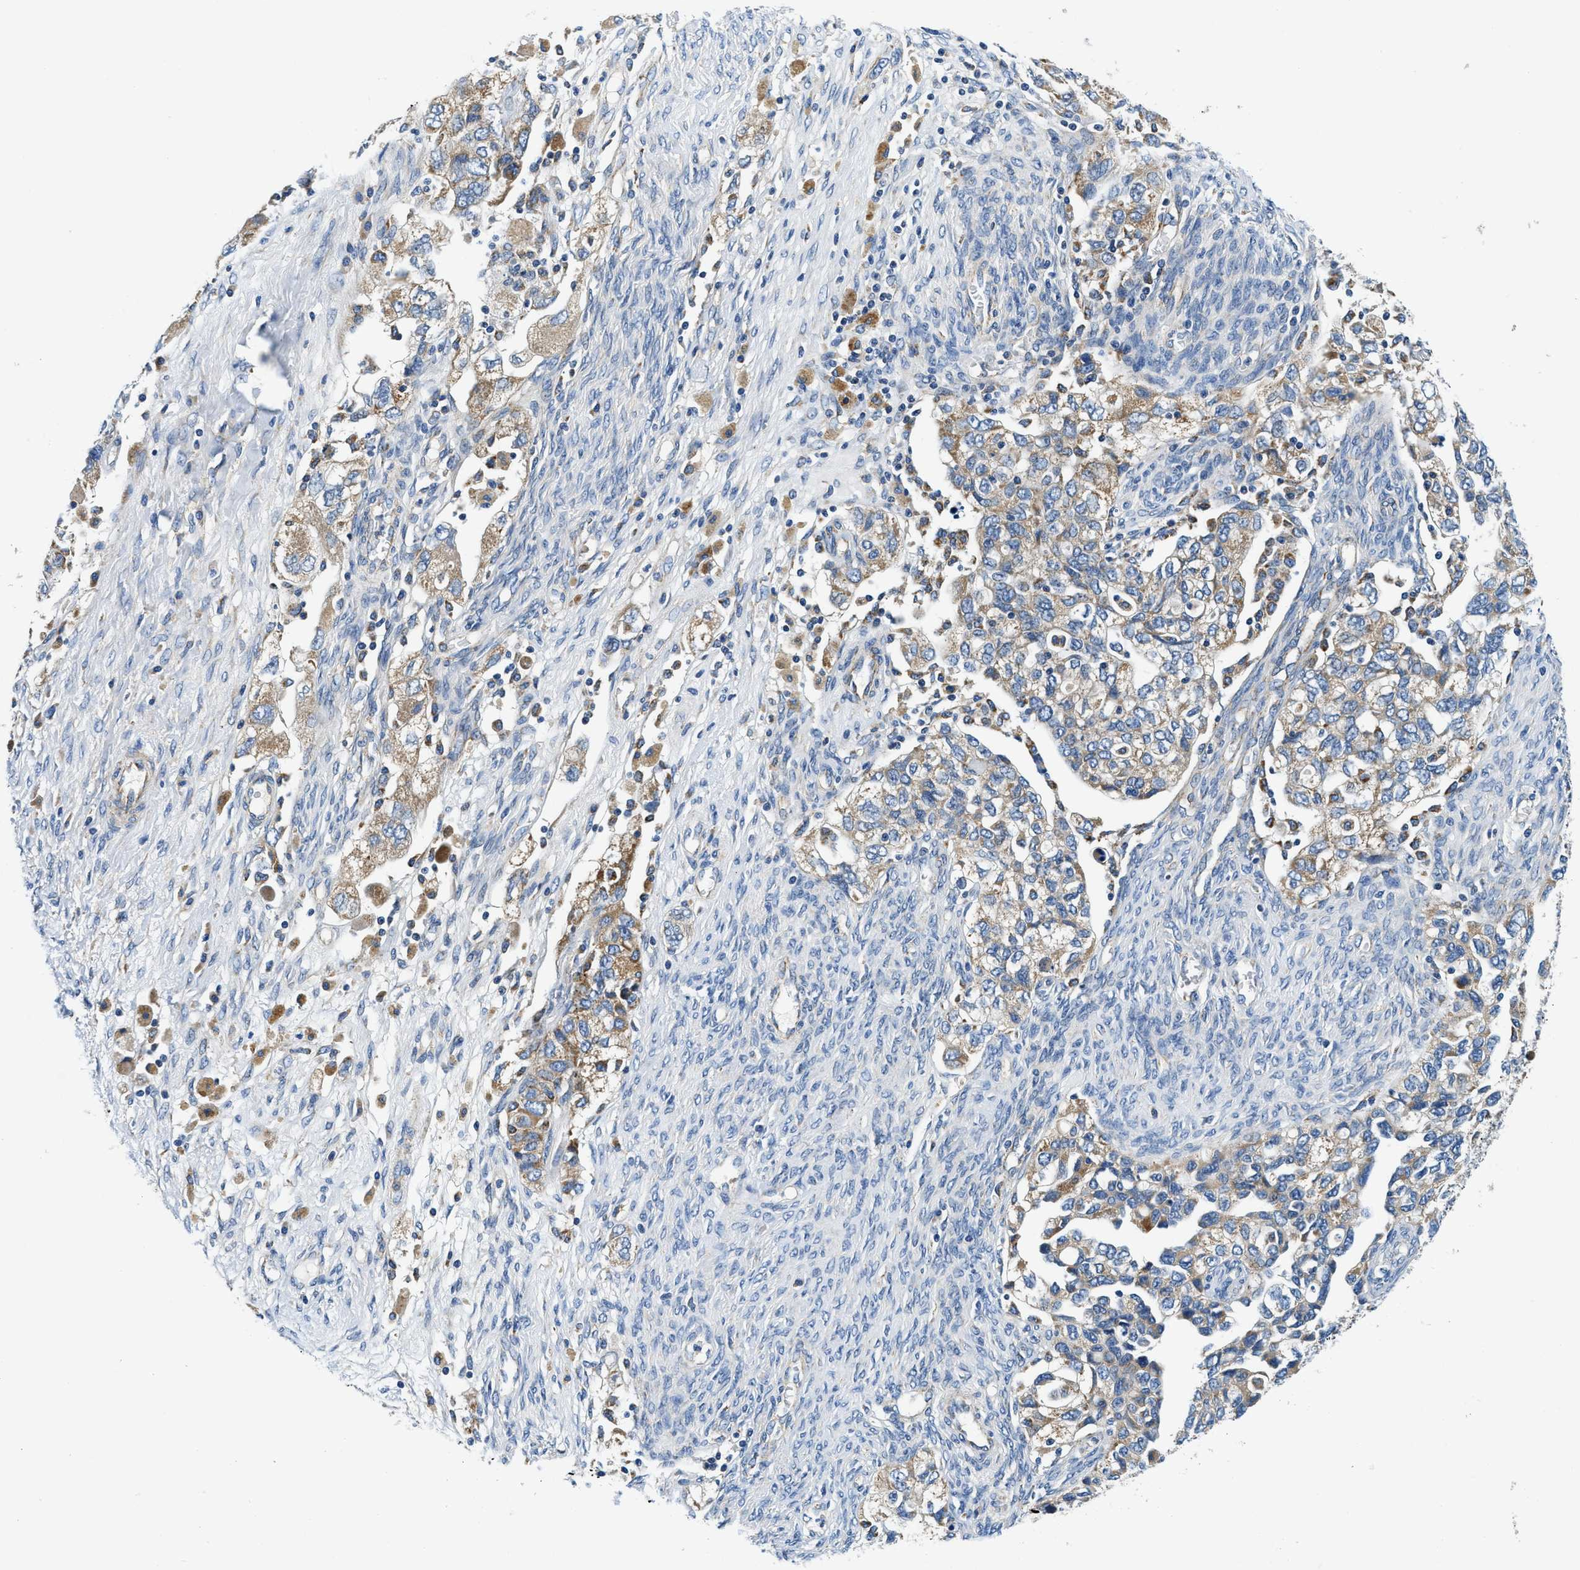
{"staining": {"intensity": "moderate", "quantity": "<25%", "location": "cytoplasmic/membranous"}, "tissue": "ovarian cancer", "cell_type": "Tumor cells", "image_type": "cancer", "snomed": [{"axis": "morphology", "description": "Carcinoma, NOS"}, {"axis": "morphology", "description": "Cystadenocarcinoma, serous, NOS"}, {"axis": "topography", "description": "Ovary"}], "caption": "Immunohistochemistry (IHC) staining of ovarian carcinoma, which reveals low levels of moderate cytoplasmic/membranous expression in approximately <25% of tumor cells indicating moderate cytoplasmic/membranous protein staining. The staining was performed using DAB (brown) for protein detection and nuclei were counterstained in hematoxylin (blue).", "gene": "SAMD4B", "patient": {"sex": "female", "age": 69}}